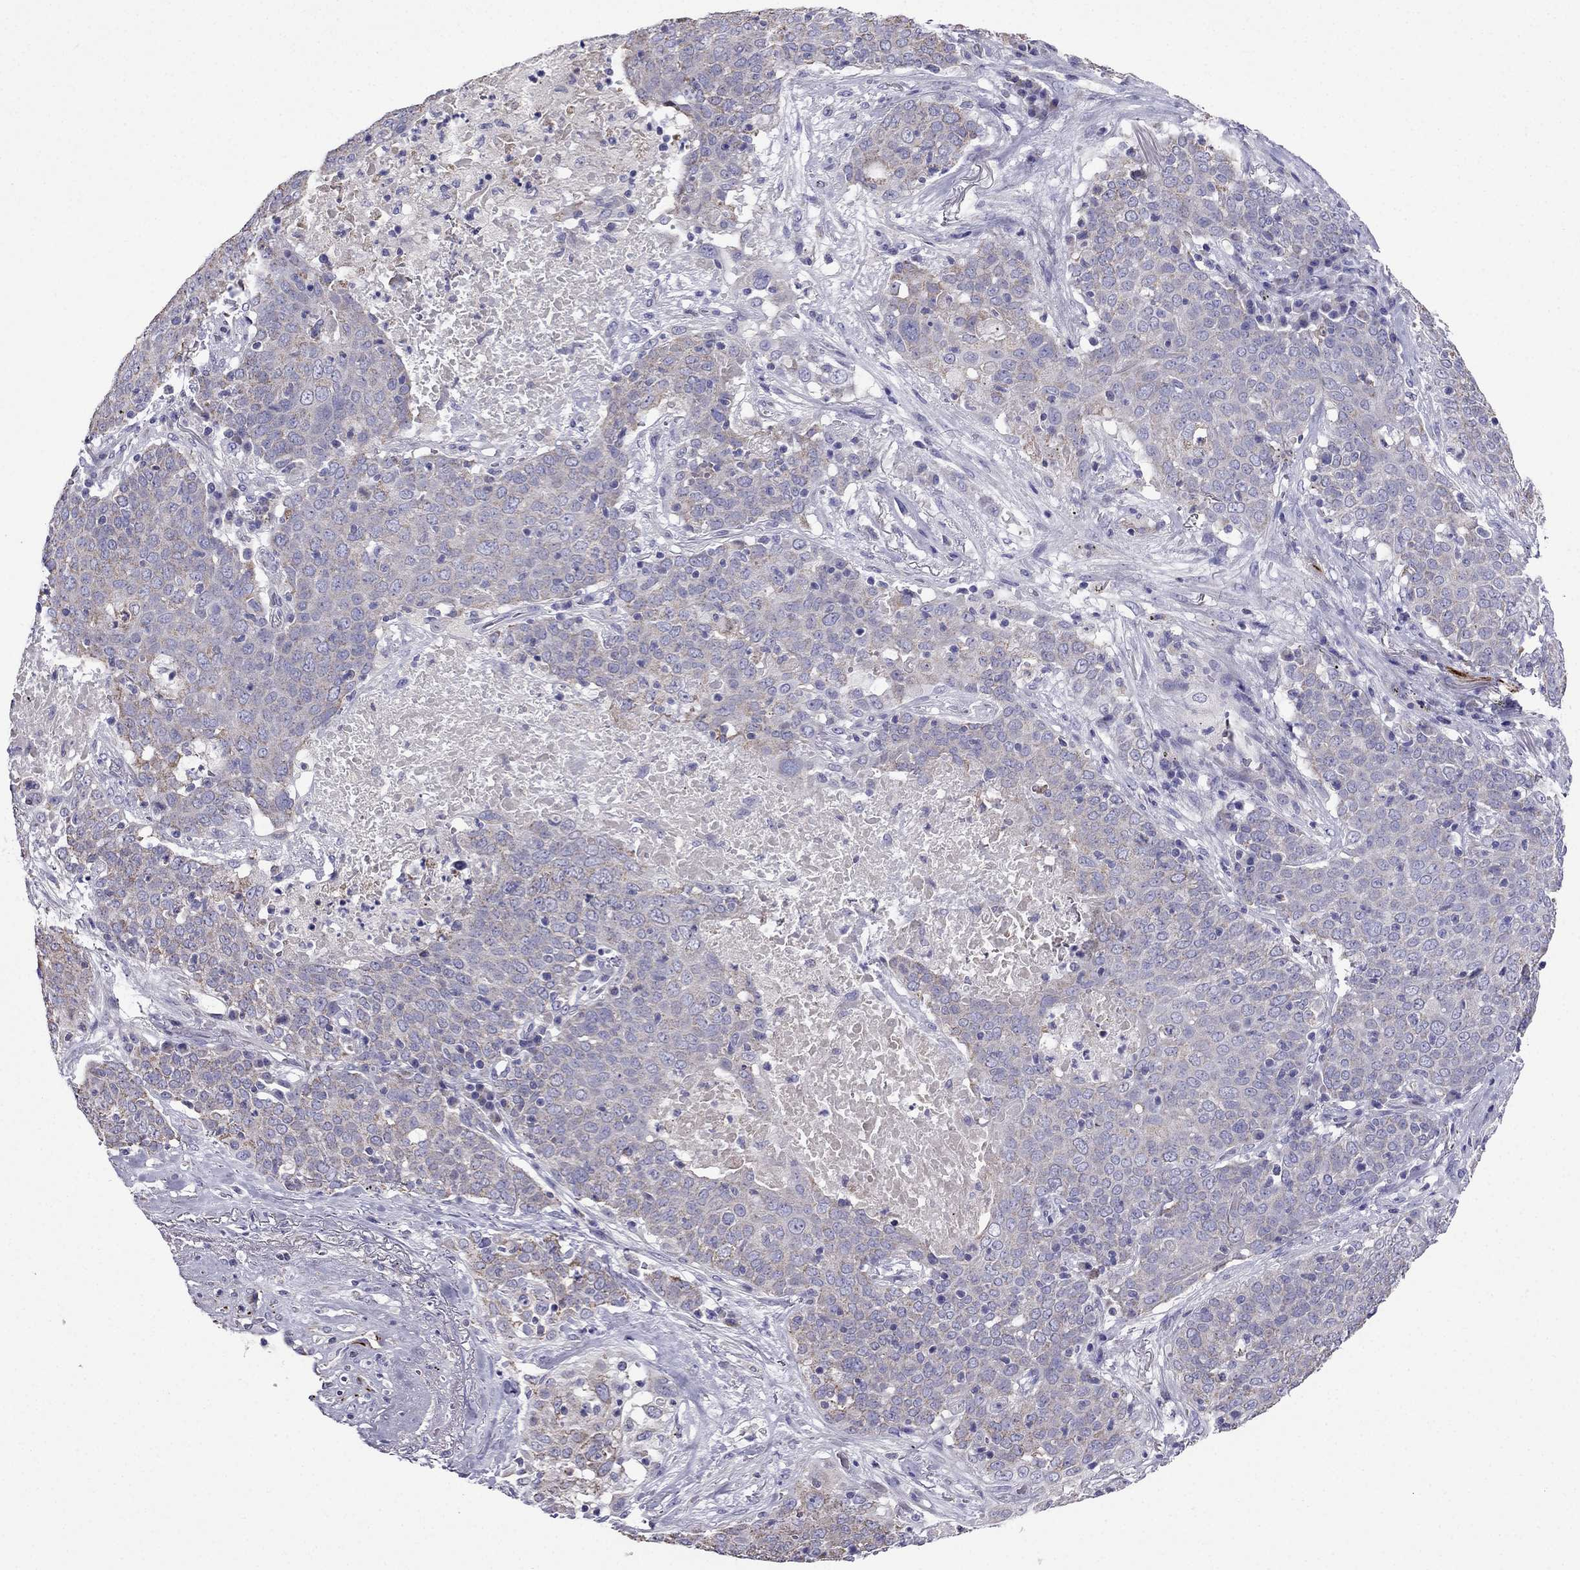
{"staining": {"intensity": "weak", "quantity": ">75%", "location": "cytoplasmic/membranous"}, "tissue": "lung cancer", "cell_type": "Tumor cells", "image_type": "cancer", "snomed": [{"axis": "morphology", "description": "Squamous cell carcinoma, NOS"}, {"axis": "topography", "description": "Lung"}], "caption": "A low amount of weak cytoplasmic/membranous positivity is identified in about >75% of tumor cells in lung cancer tissue. Ihc stains the protein in brown and the nuclei are stained blue.", "gene": "DSC1", "patient": {"sex": "male", "age": 82}}